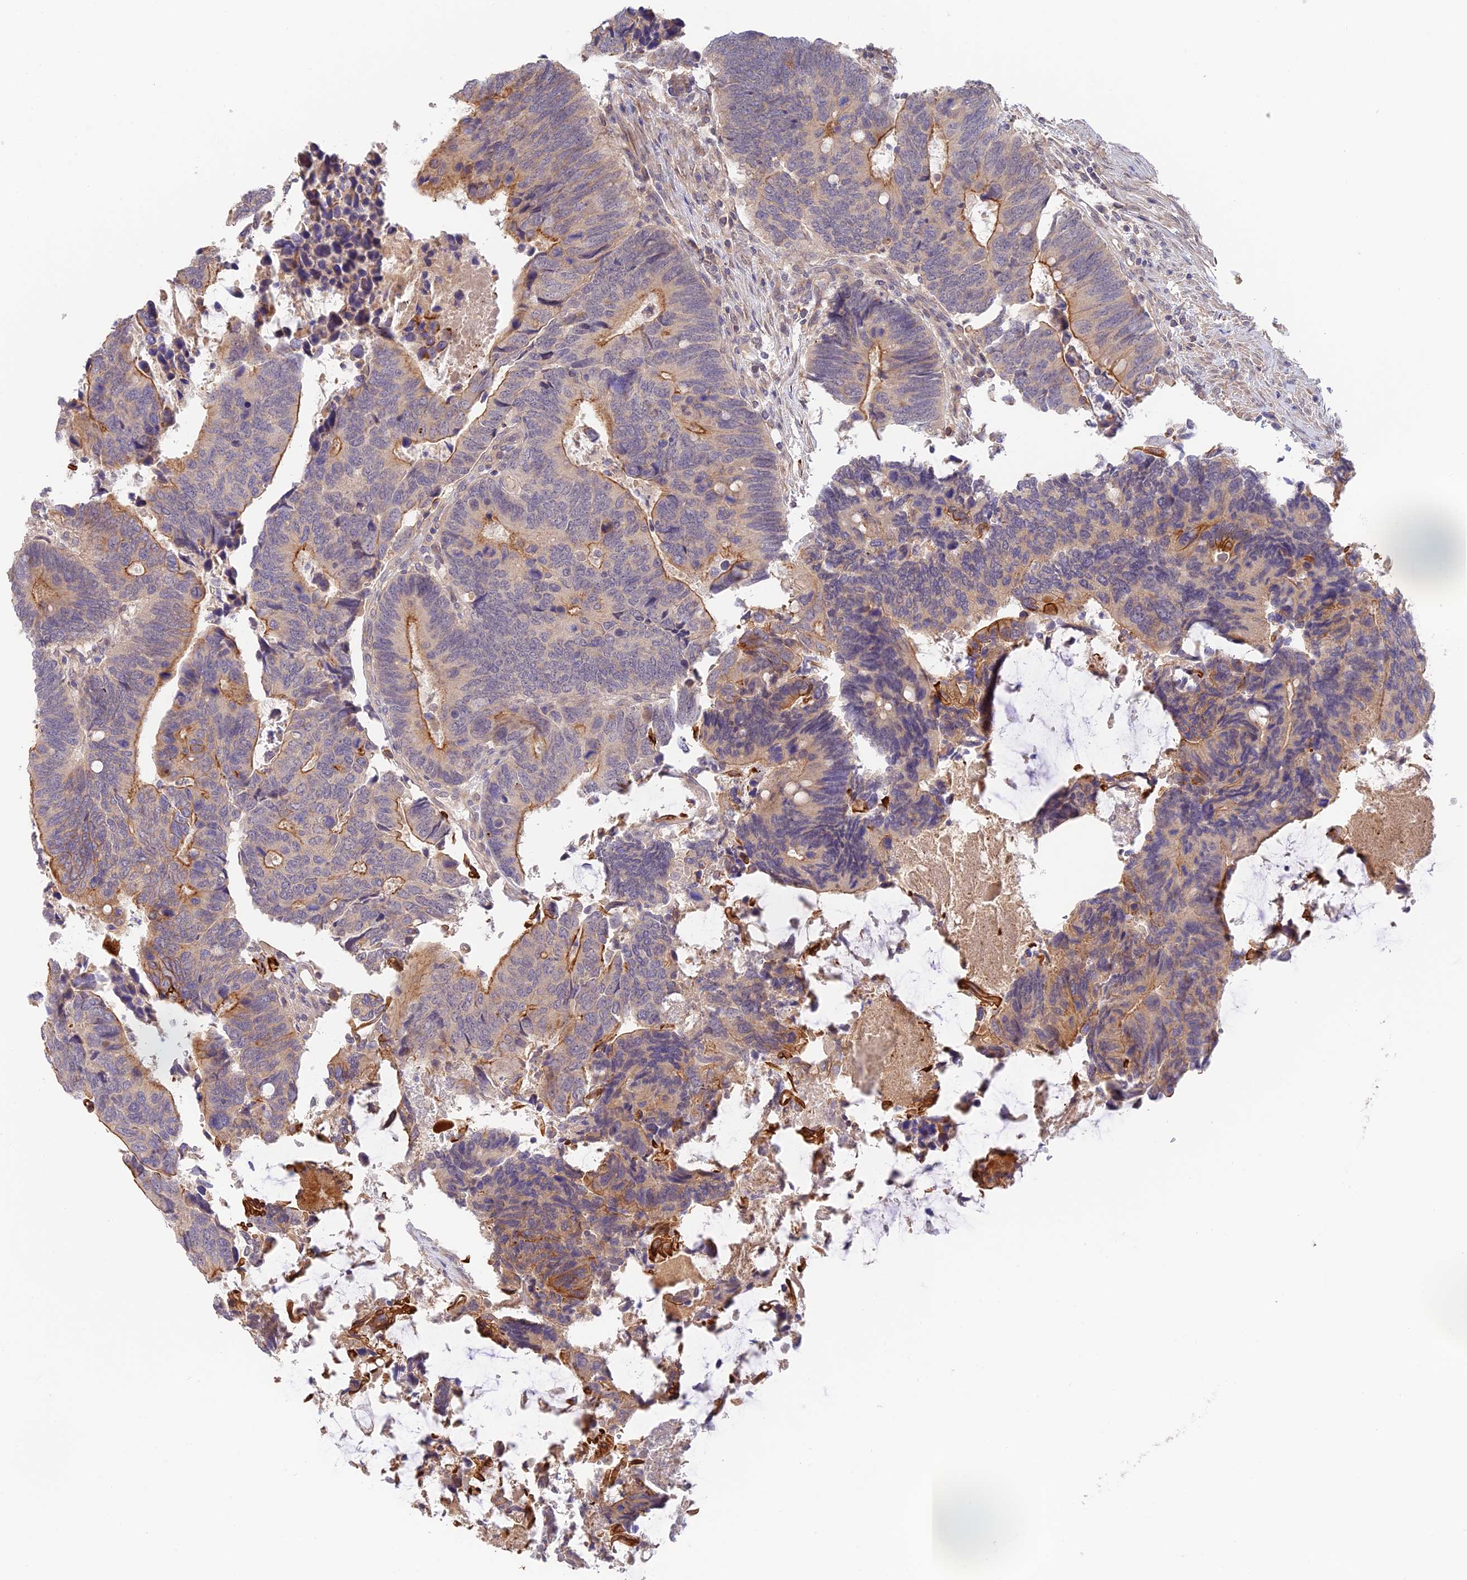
{"staining": {"intensity": "moderate", "quantity": "25%-75%", "location": "cytoplasmic/membranous"}, "tissue": "colorectal cancer", "cell_type": "Tumor cells", "image_type": "cancer", "snomed": [{"axis": "morphology", "description": "Adenocarcinoma, NOS"}, {"axis": "topography", "description": "Colon"}], "caption": "Colorectal adenocarcinoma stained with a brown dye demonstrates moderate cytoplasmic/membranous positive expression in approximately 25%-75% of tumor cells.", "gene": "CAMSAP3", "patient": {"sex": "male", "age": 87}}